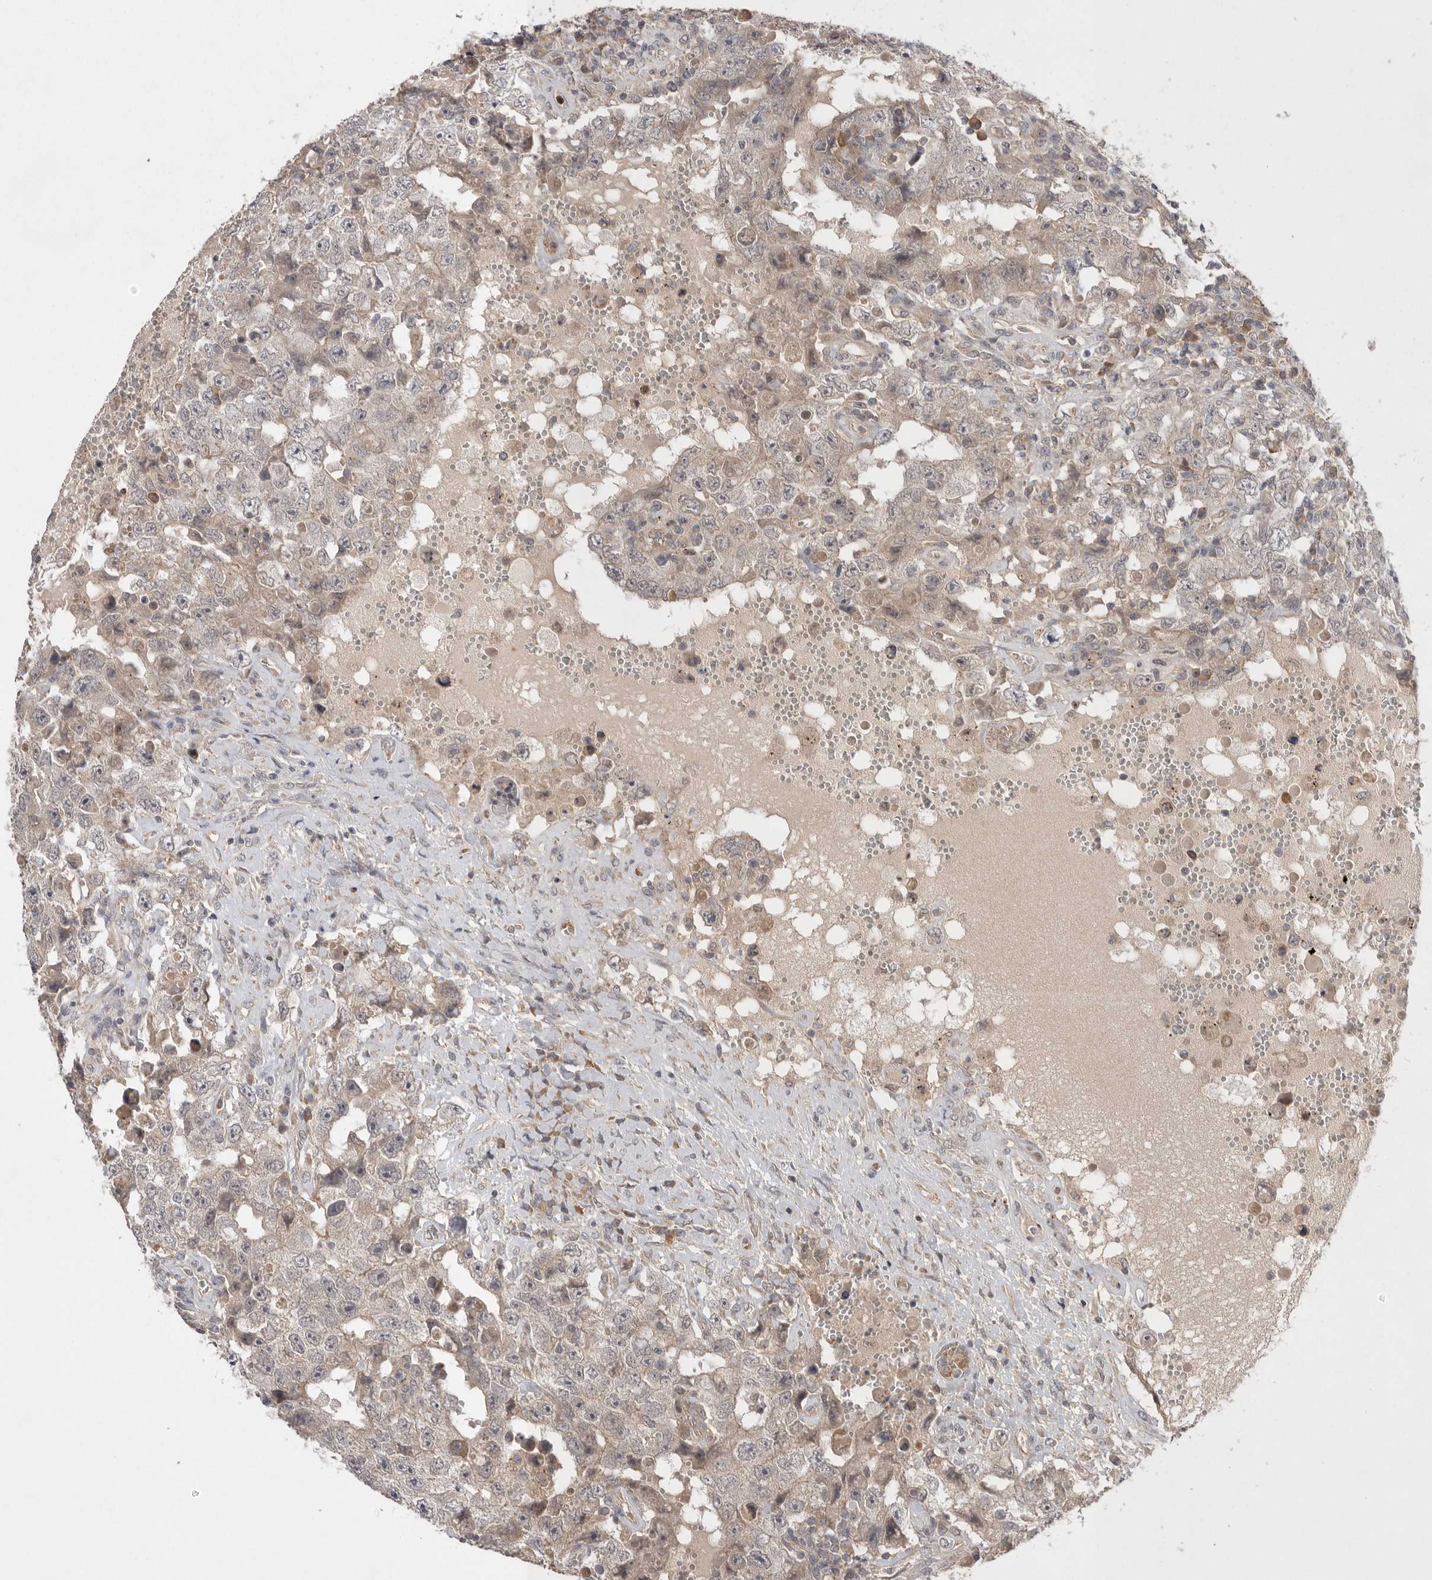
{"staining": {"intensity": "weak", "quantity": ">75%", "location": "cytoplasmic/membranous"}, "tissue": "testis cancer", "cell_type": "Tumor cells", "image_type": "cancer", "snomed": [{"axis": "morphology", "description": "Carcinoma, Embryonal, NOS"}, {"axis": "topography", "description": "Testis"}], "caption": "Testis cancer tissue reveals weak cytoplasmic/membranous staining in approximately >75% of tumor cells", "gene": "NRCAM", "patient": {"sex": "male", "age": 26}}